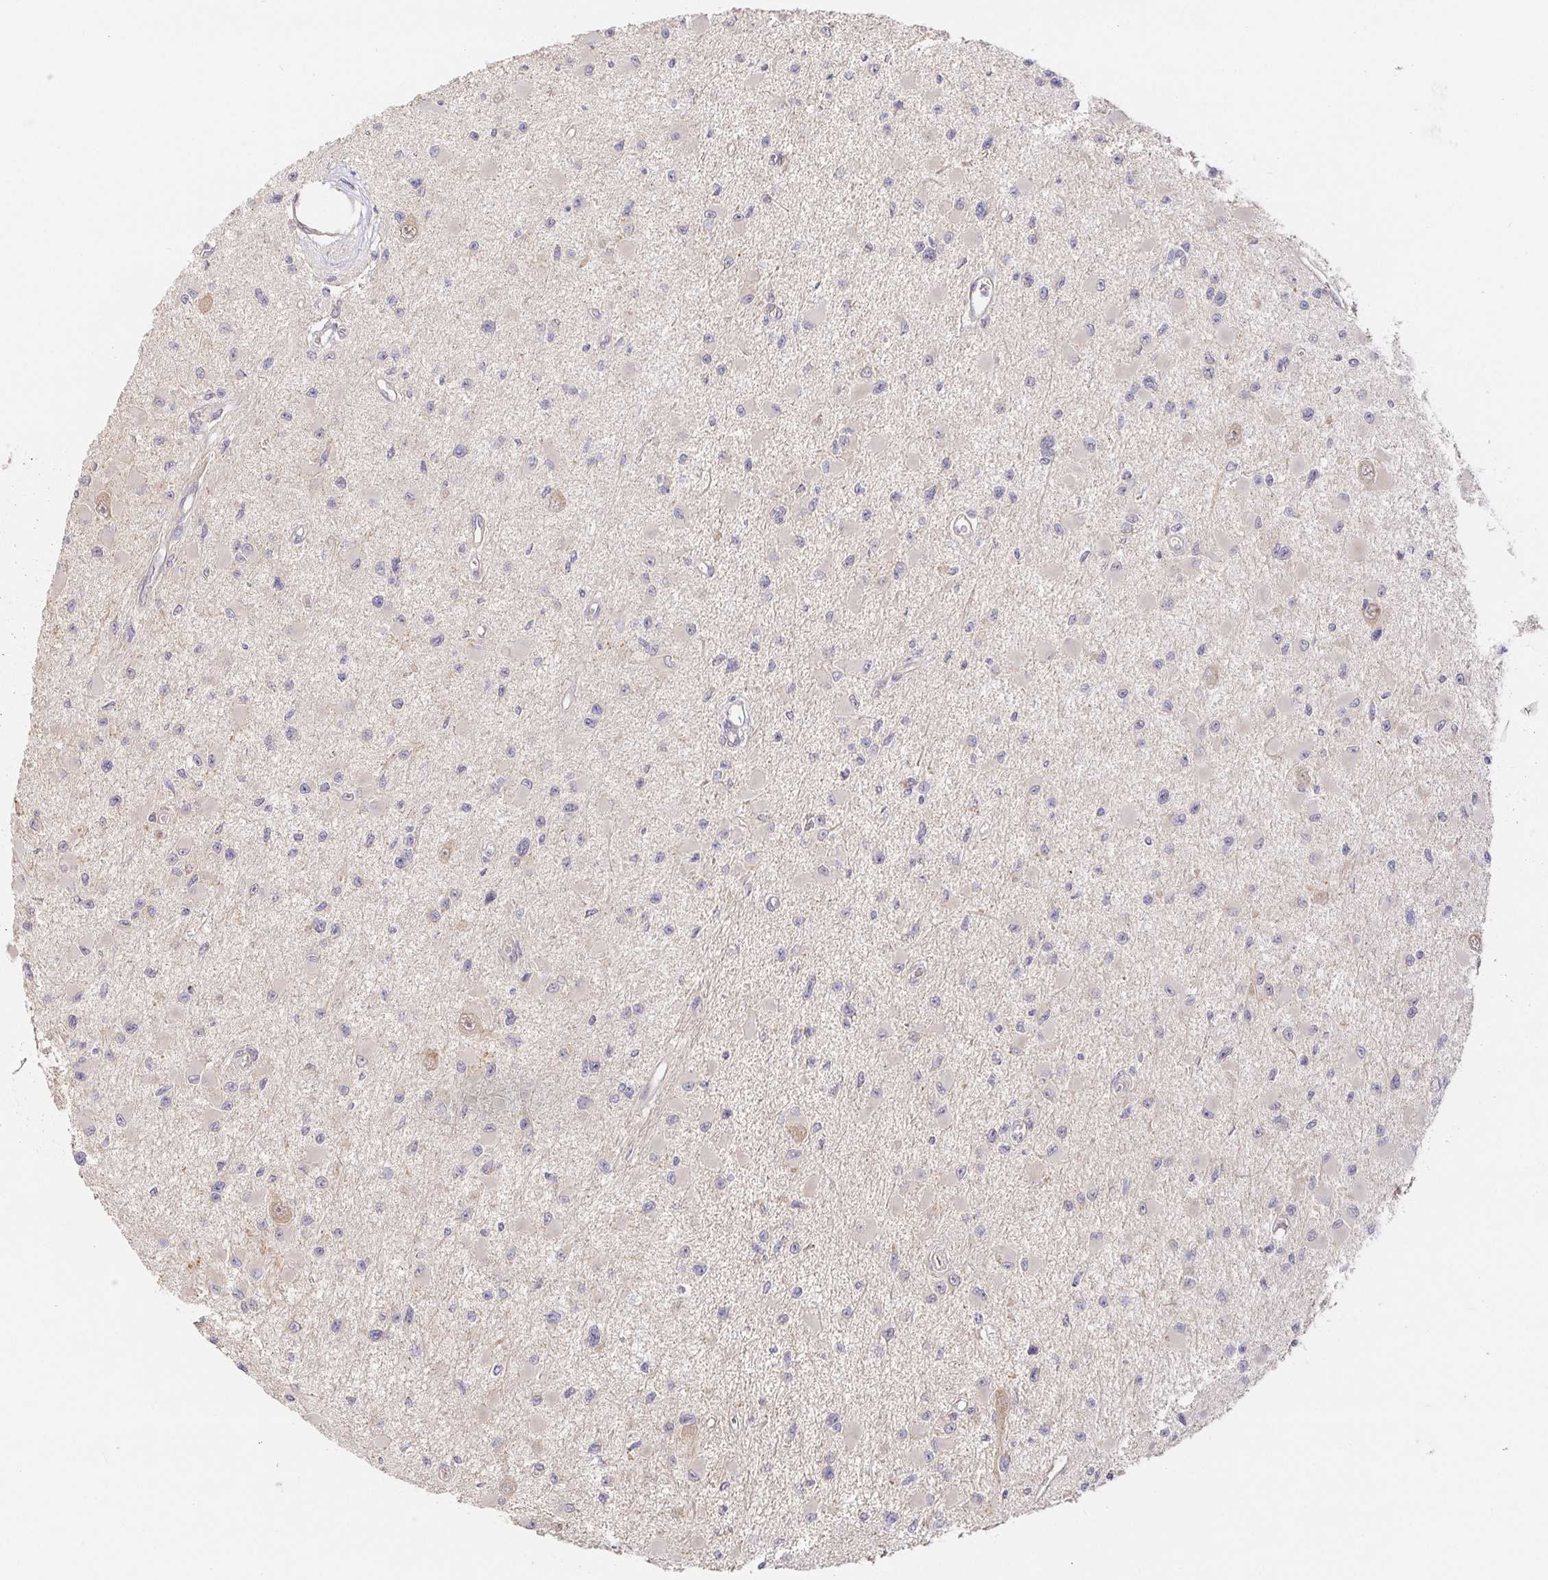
{"staining": {"intensity": "weak", "quantity": "<25%", "location": "cytoplasmic/membranous"}, "tissue": "glioma", "cell_type": "Tumor cells", "image_type": "cancer", "snomed": [{"axis": "morphology", "description": "Glioma, malignant, High grade"}, {"axis": "topography", "description": "Brain"}], "caption": "The histopathology image exhibits no staining of tumor cells in glioma.", "gene": "ZDHHC11", "patient": {"sex": "male", "age": 54}}